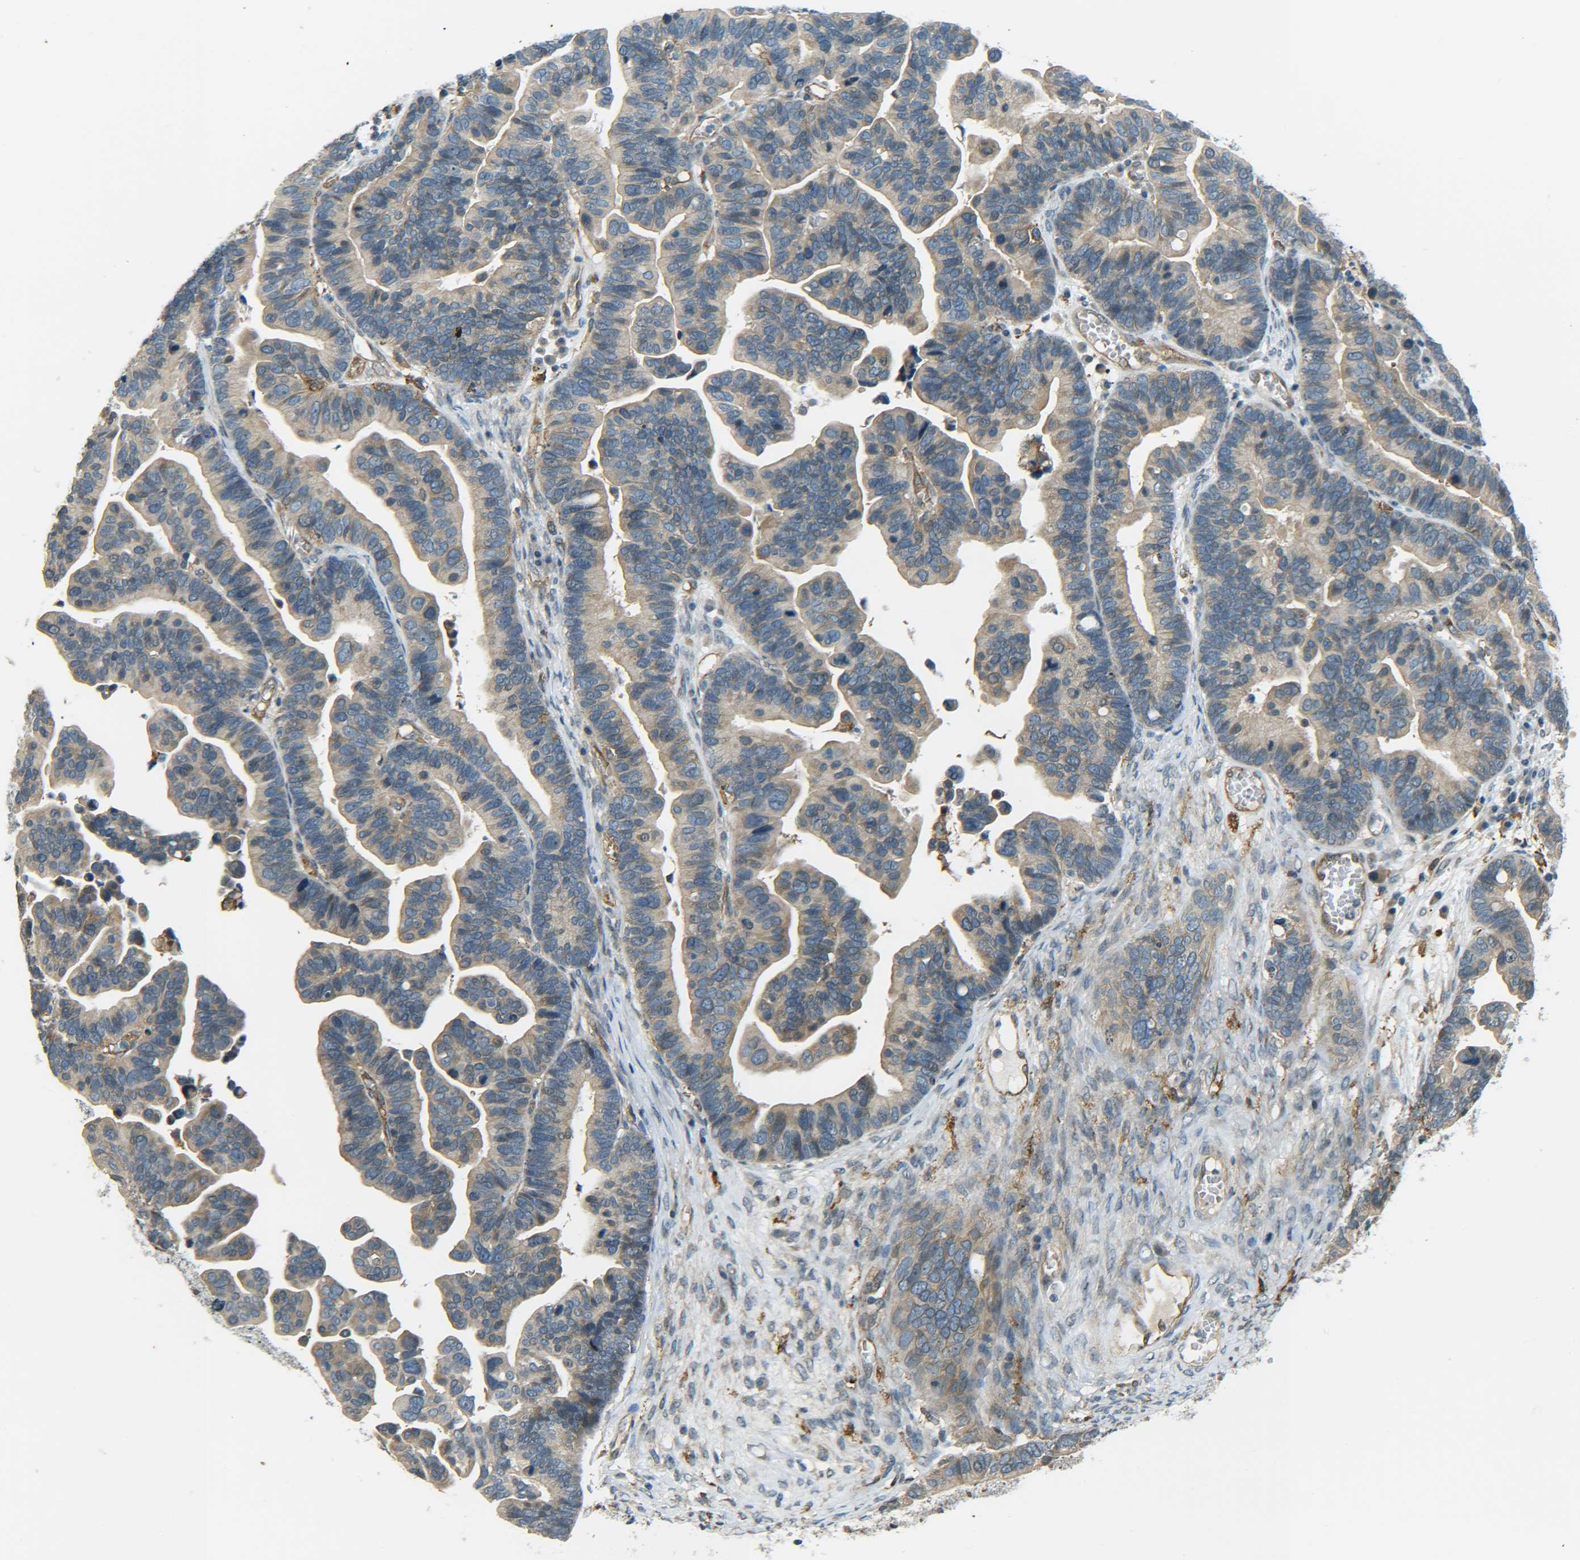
{"staining": {"intensity": "moderate", "quantity": ">75%", "location": "cytoplasmic/membranous"}, "tissue": "ovarian cancer", "cell_type": "Tumor cells", "image_type": "cancer", "snomed": [{"axis": "morphology", "description": "Cystadenocarcinoma, serous, NOS"}, {"axis": "topography", "description": "Ovary"}], "caption": "Protein staining demonstrates moderate cytoplasmic/membranous staining in approximately >75% of tumor cells in ovarian serous cystadenocarcinoma. (DAB (3,3'-diaminobenzidine) IHC with brightfield microscopy, high magnification).", "gene": "DAB2", "patient": {"sex": "female", "age": 56}}